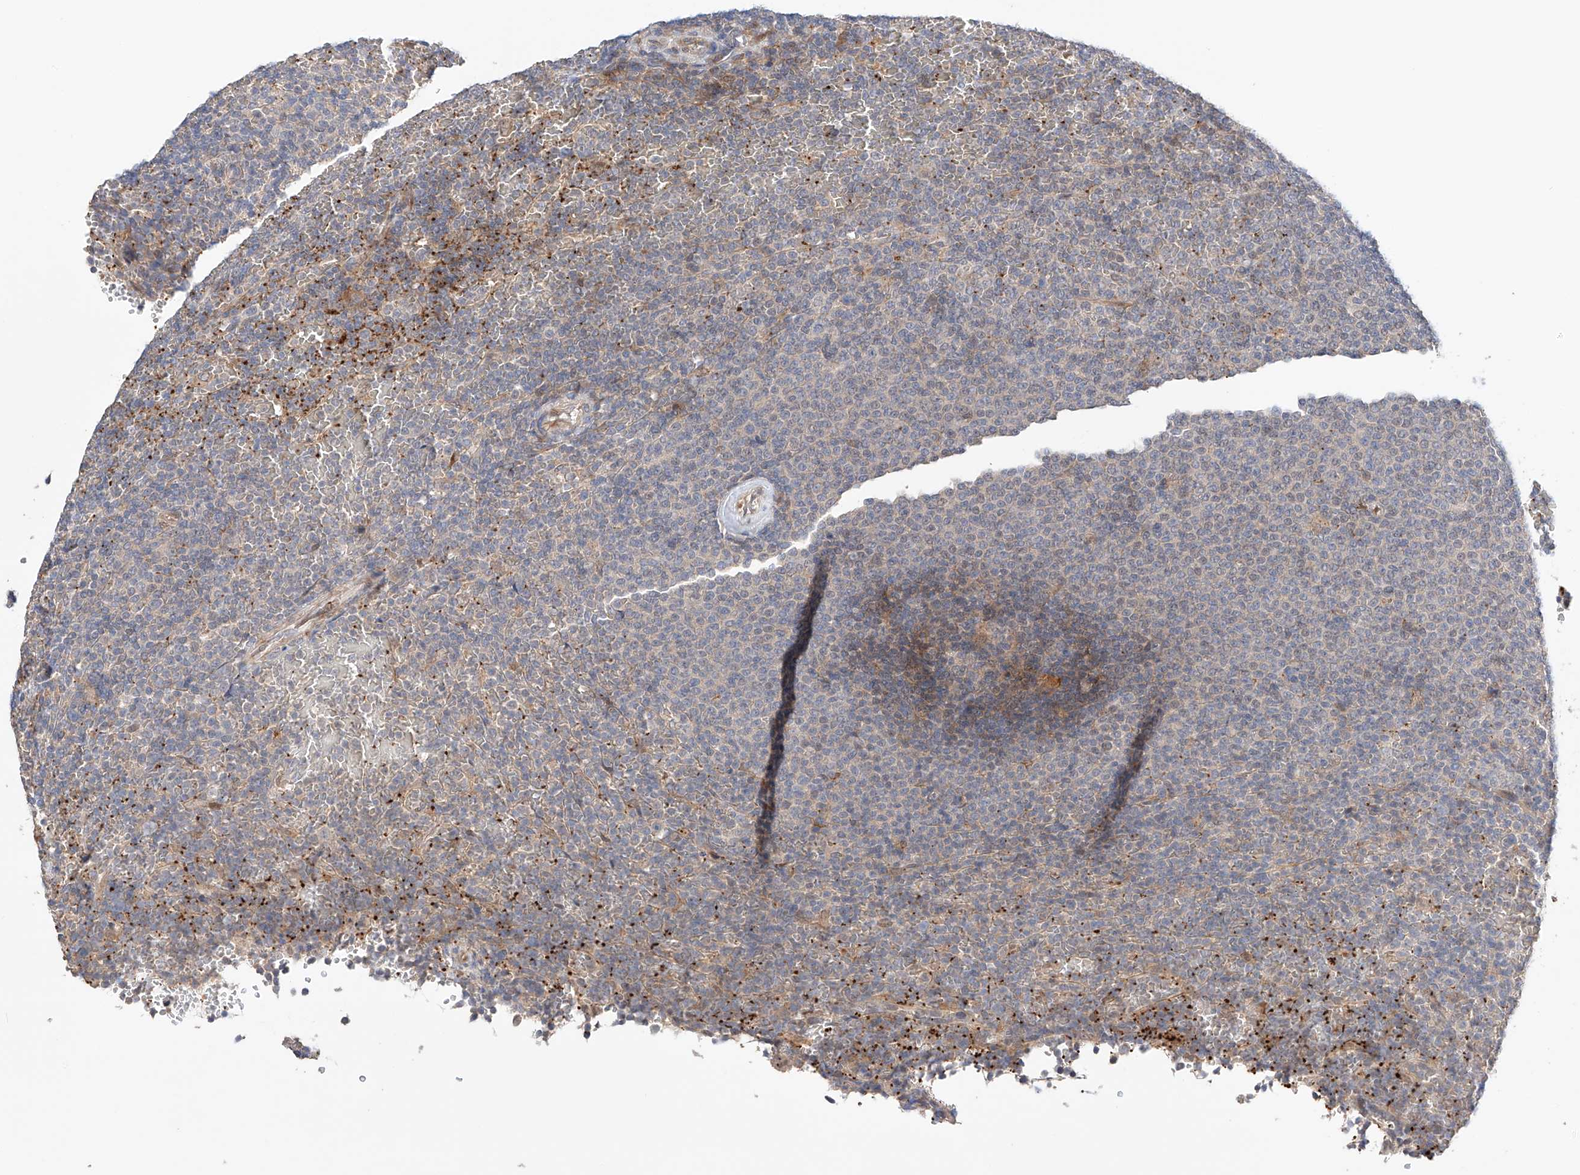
{"staining": {"intensity": "negative", "quantity": "none", "location": "none"}, "tissue": "lymphoma", "cell_type": "Tumor cells", "image_type": "cancer", "snomed": [{"axis": "morphology", "description": "Malignant lymphoma, non-Hodgkin's type, Low grade"}, {"axis": "topography", "description": "Spleen"}], "caption": "A high-resolution photomicrograph shows IHC staining of lymphoma, which displays no significant staining in tumor cells. Nuclei are stained in blue.", "gene": "ZFHX2", "patient": {"sex": "female", "age": 77}}